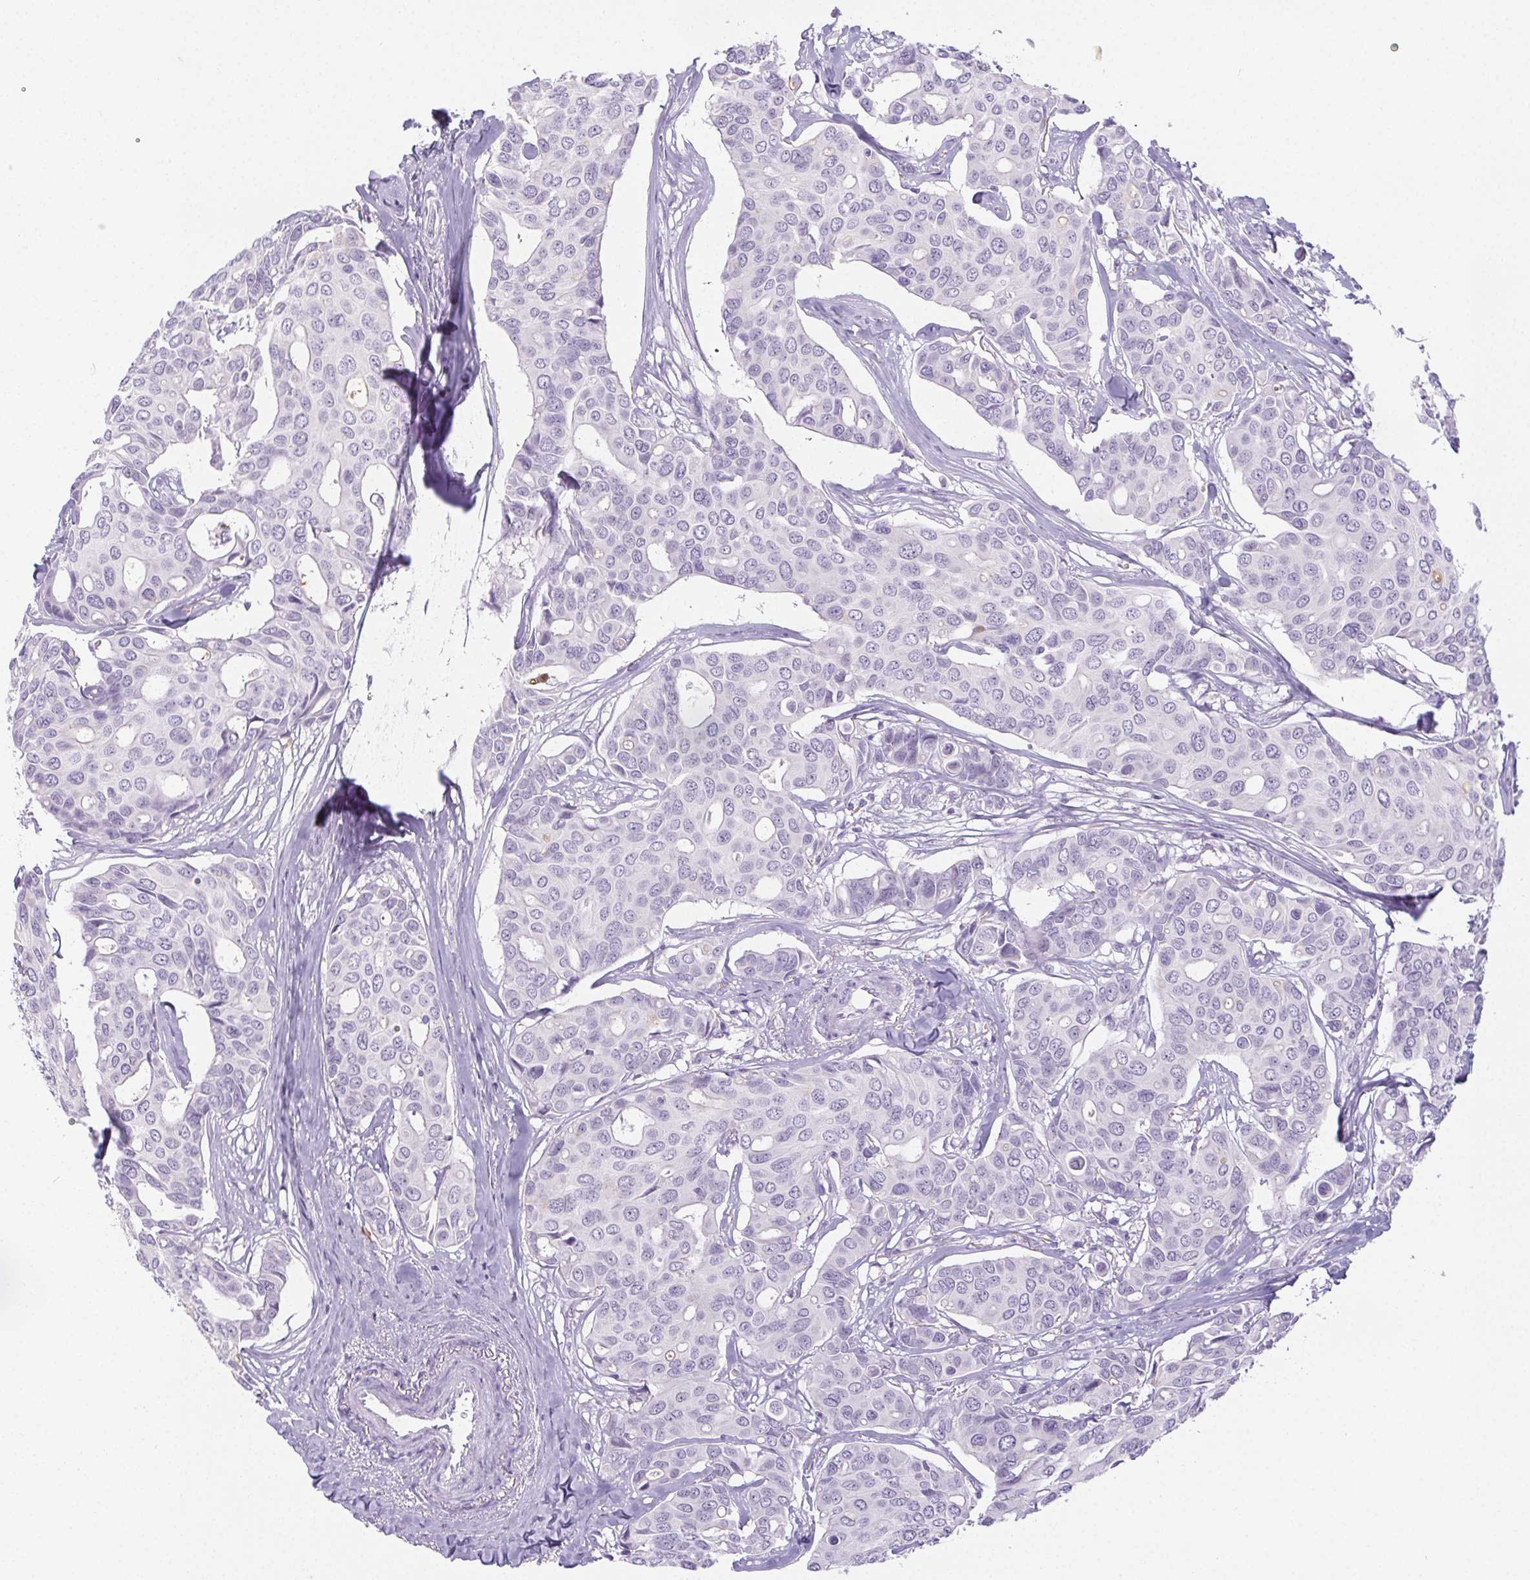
{"staining": {"intensity": "negative", "quantity": "none", "location": "none"}, "tissue": "breast cancer", "cell_type": "Tumor cells", "image_type": "cancer", "snomed": [{"axis": "morphology", "description": "Duct carcinoma"}, {"axis": "topography", "description": "Breast"}], "caption": "Immunohistochemistry (IHC) micrograph of breast intraductal carcinoma stained for a protein (brown), which reveals no staining in tumor cells.", "gene": "ST8SIA3", "patient": {"sex": "female", "age": 54}}